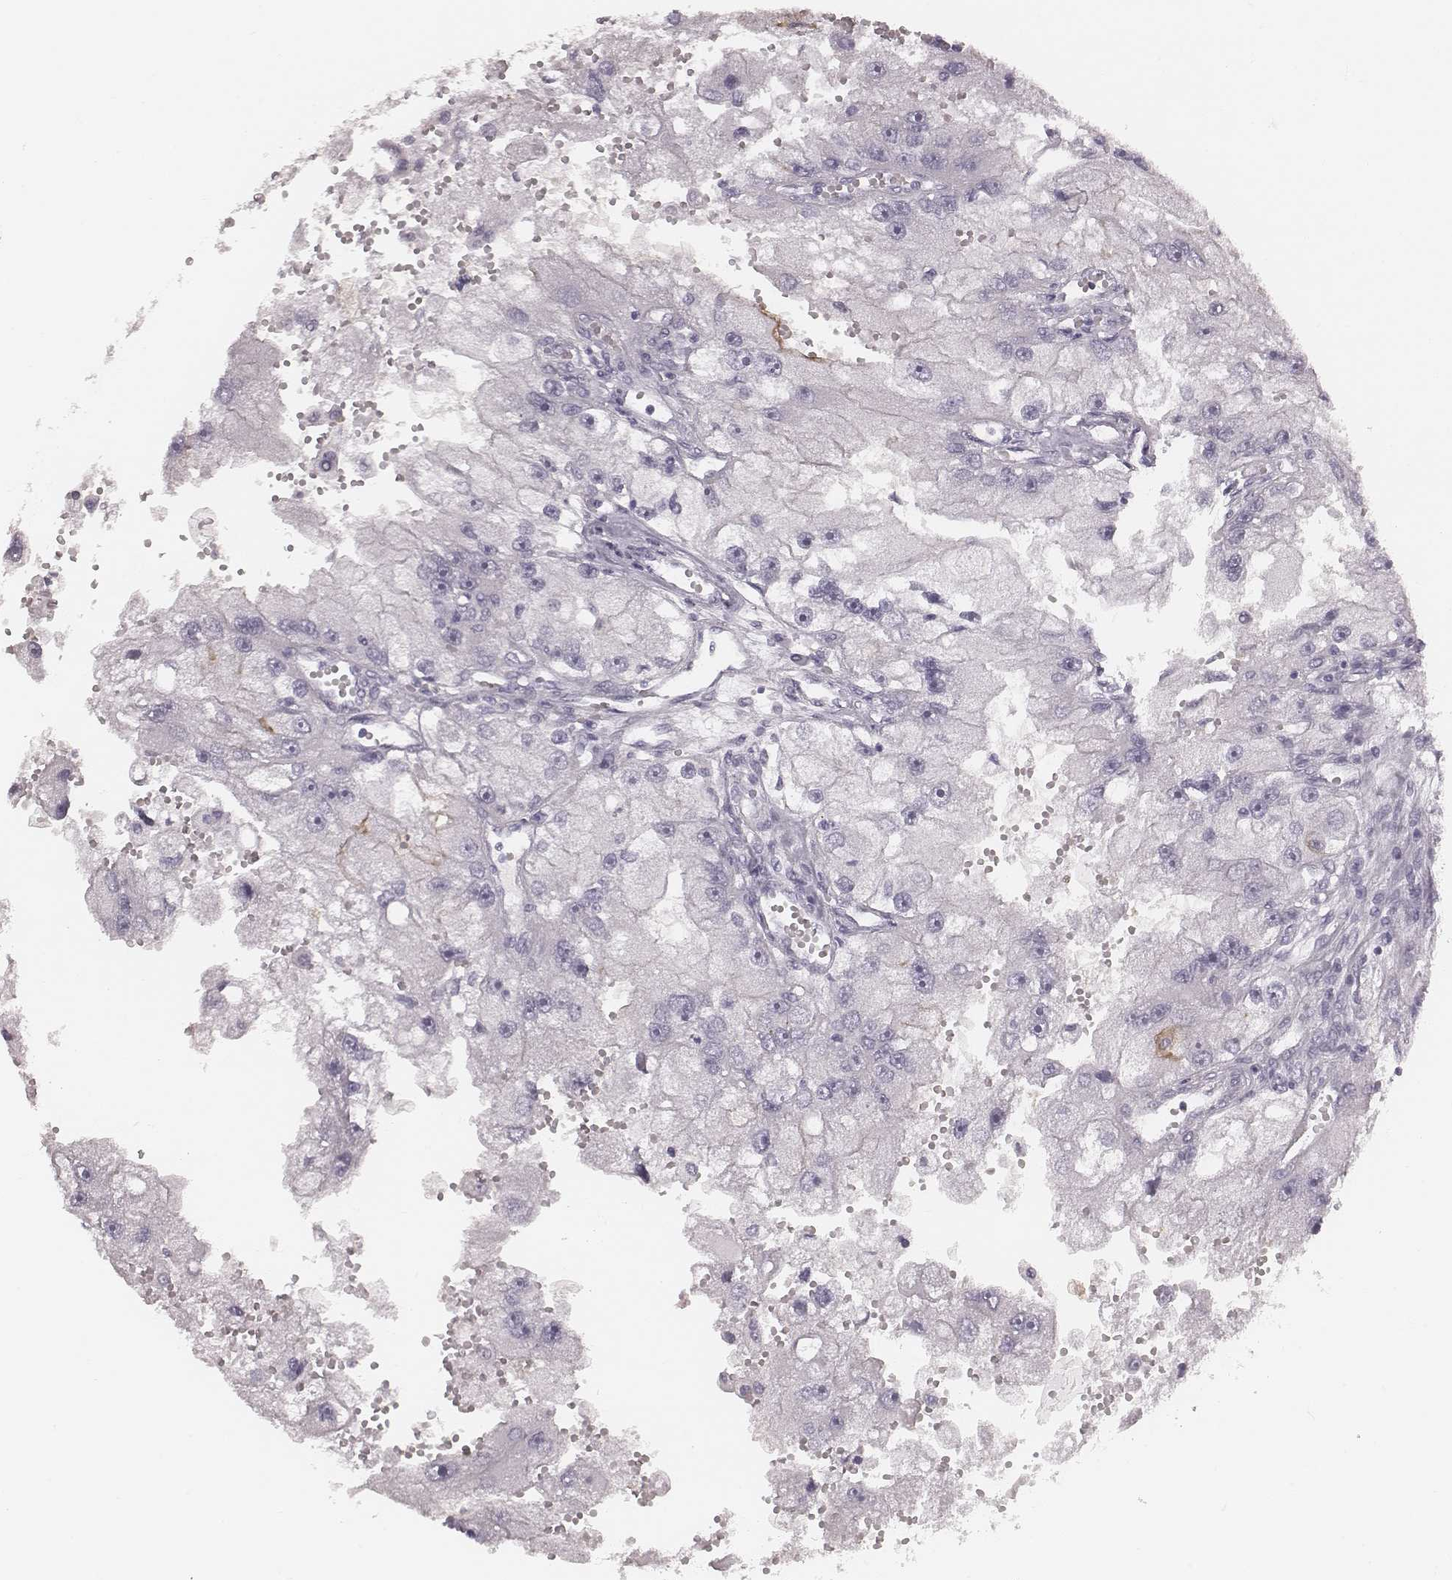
{"staining": {"intensity": "negative", "quantity": "none", "location": "none"}, "tissue": "renal cancer", "cell_type": "Tumor cells", "image_type": "cancer", "snomed": [{"axis": "morphology", "description": "Adenocarcinoma, NOS"}, {"axis": "topography", "description": "Kidney"}], "caption": "The image displays no staining of tumor cells in renal adenocarcinoma.", "gene": "SPA17", "patient": {"sex": "male", "age": 63}}